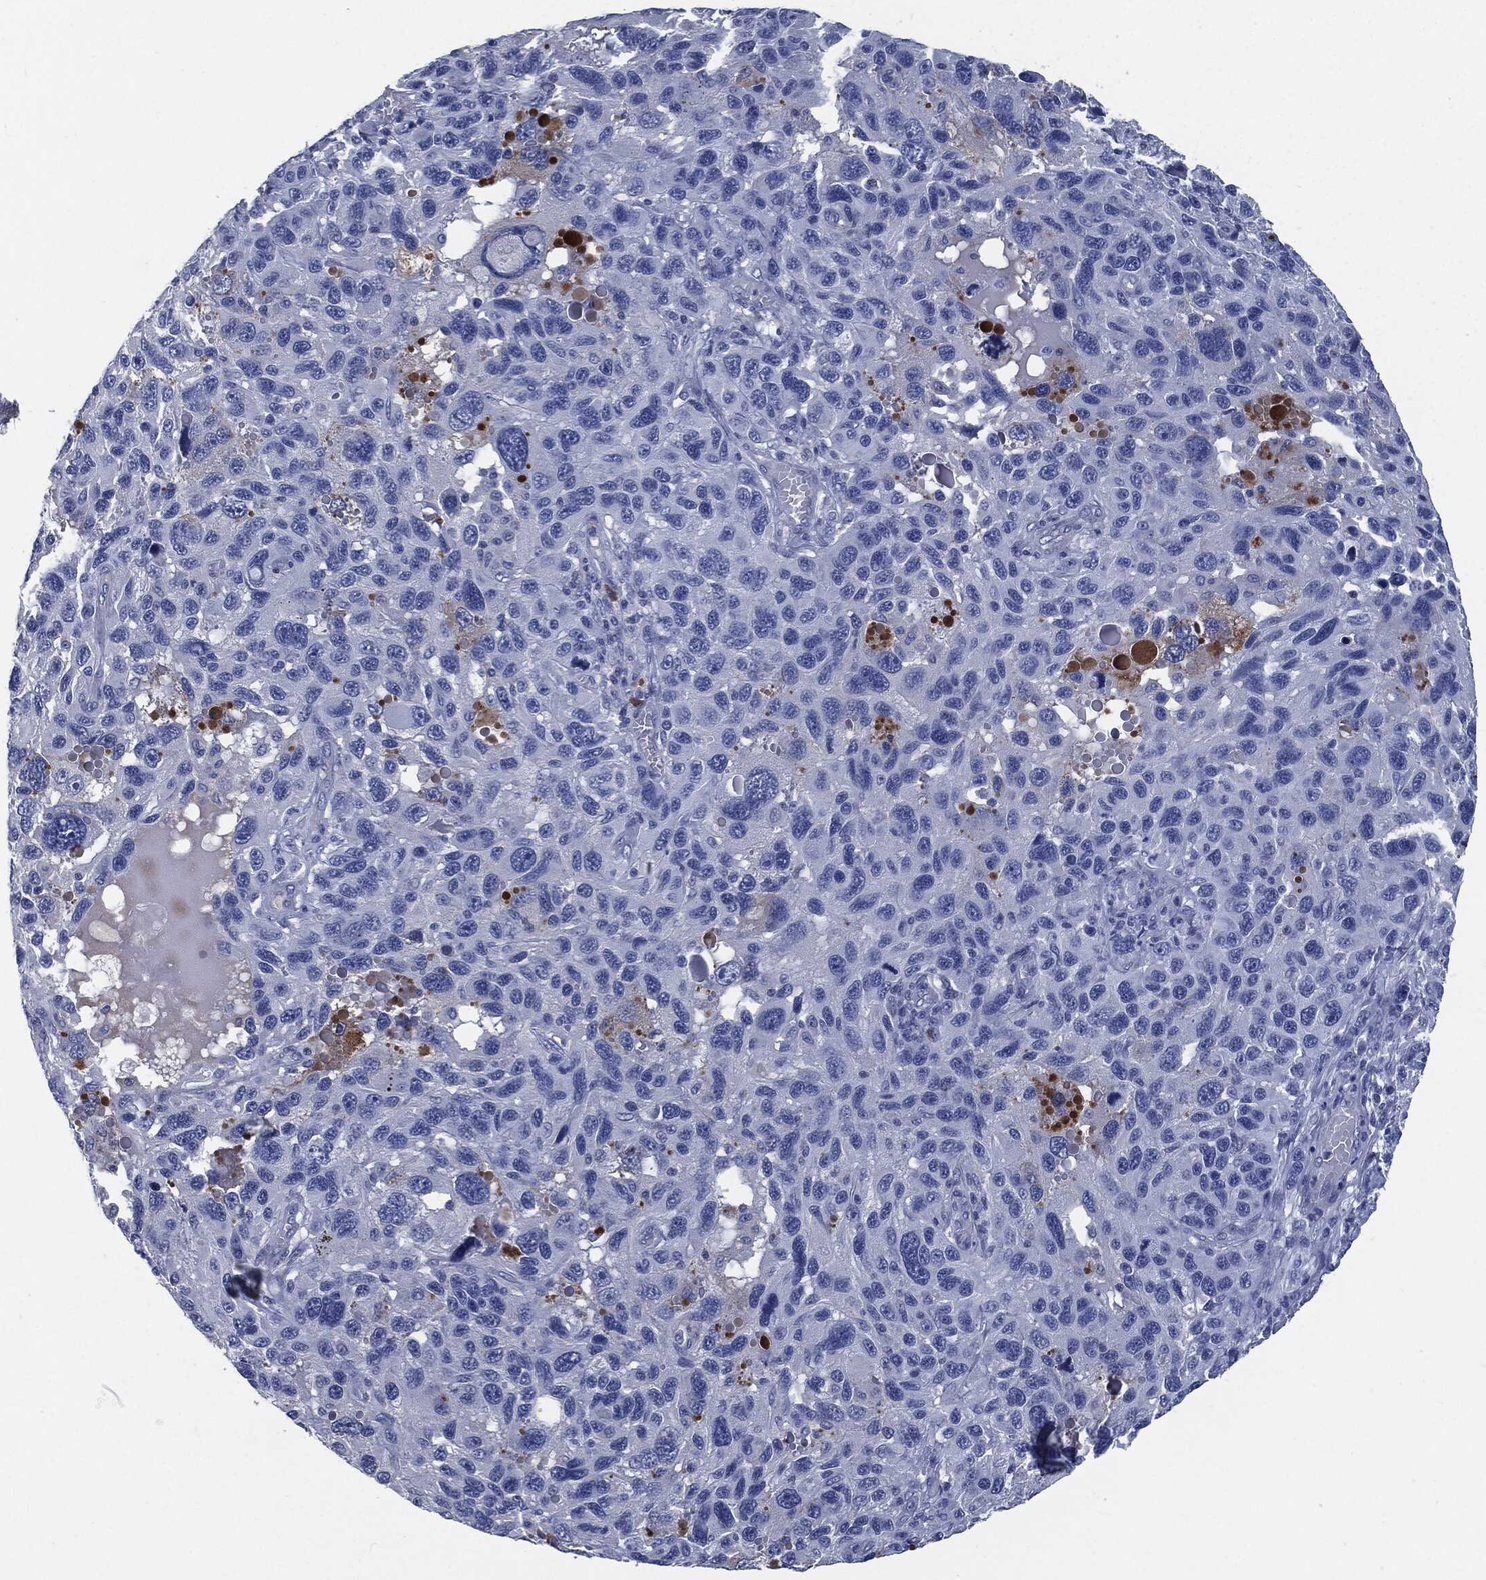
{"staining": {"intensity": "negative", "quantity": "none", "location": "none"}, "tissue": "melanoma", "cell_type": "Tumor cells", "image_type": "cancer", "snomed": [{"axis": "morphology", "description": "Malignant melanoma, NOS"}, {"axis": "topography", "description": "Skin"}], "caption": "Immunohistochemistry (IHC) image of human melanoma stained for a protein (brown), which displays no staining in tumor cells. (DAB immunohistochemistry (IHC) with hematoxylin counter stain).", "gene": "CD27", "patient": {"sex": "male", "age": 53}}